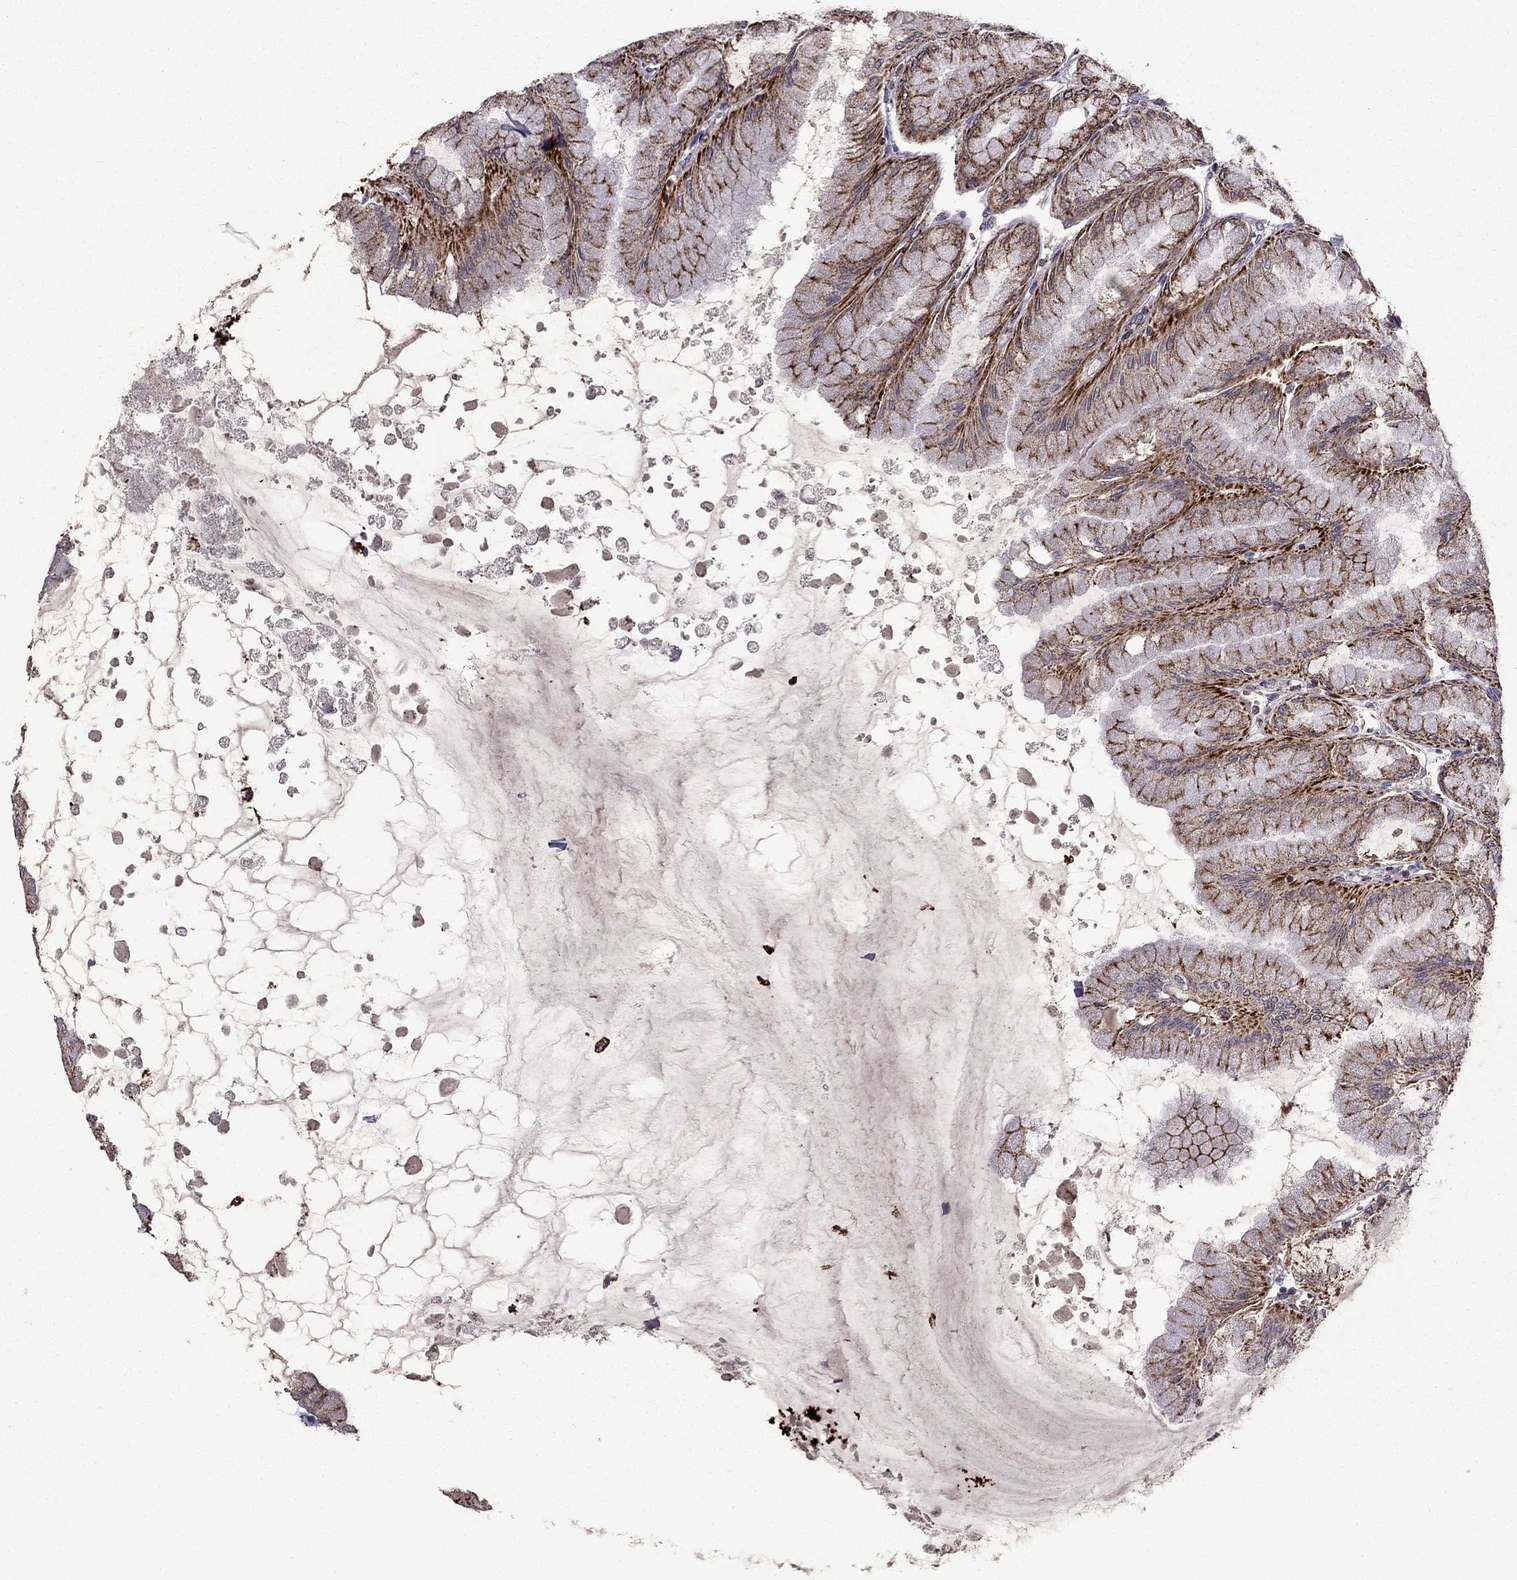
{"staining": {"intensity": "strong", "quantity": "25%-75%", "location": "cytoplasmic/membranous"}, "tissue": "stomach", "cell_type": "Glandular cells", "image_type": "normal", "snomed": [{"axis": "morphology", "description": "Normal tissue, NOS"}, {"axis": "topography", "description": "Stomach, upper"}], "caption": "DAB (3,3'-diaminobenzidine) immunohistochemical staining of unremarkable stomach shows strong cytoplasmic/membranous protein positivity in approximately 25%-75% of glandular cells. The staining was performed using DAB to visualize the protein expression in brown, while the nuclei were stained in blue with hematoxylin (Magnification: 20x).", "gene": "TAB2", "patient": {"sex": "male", "age": 60}}